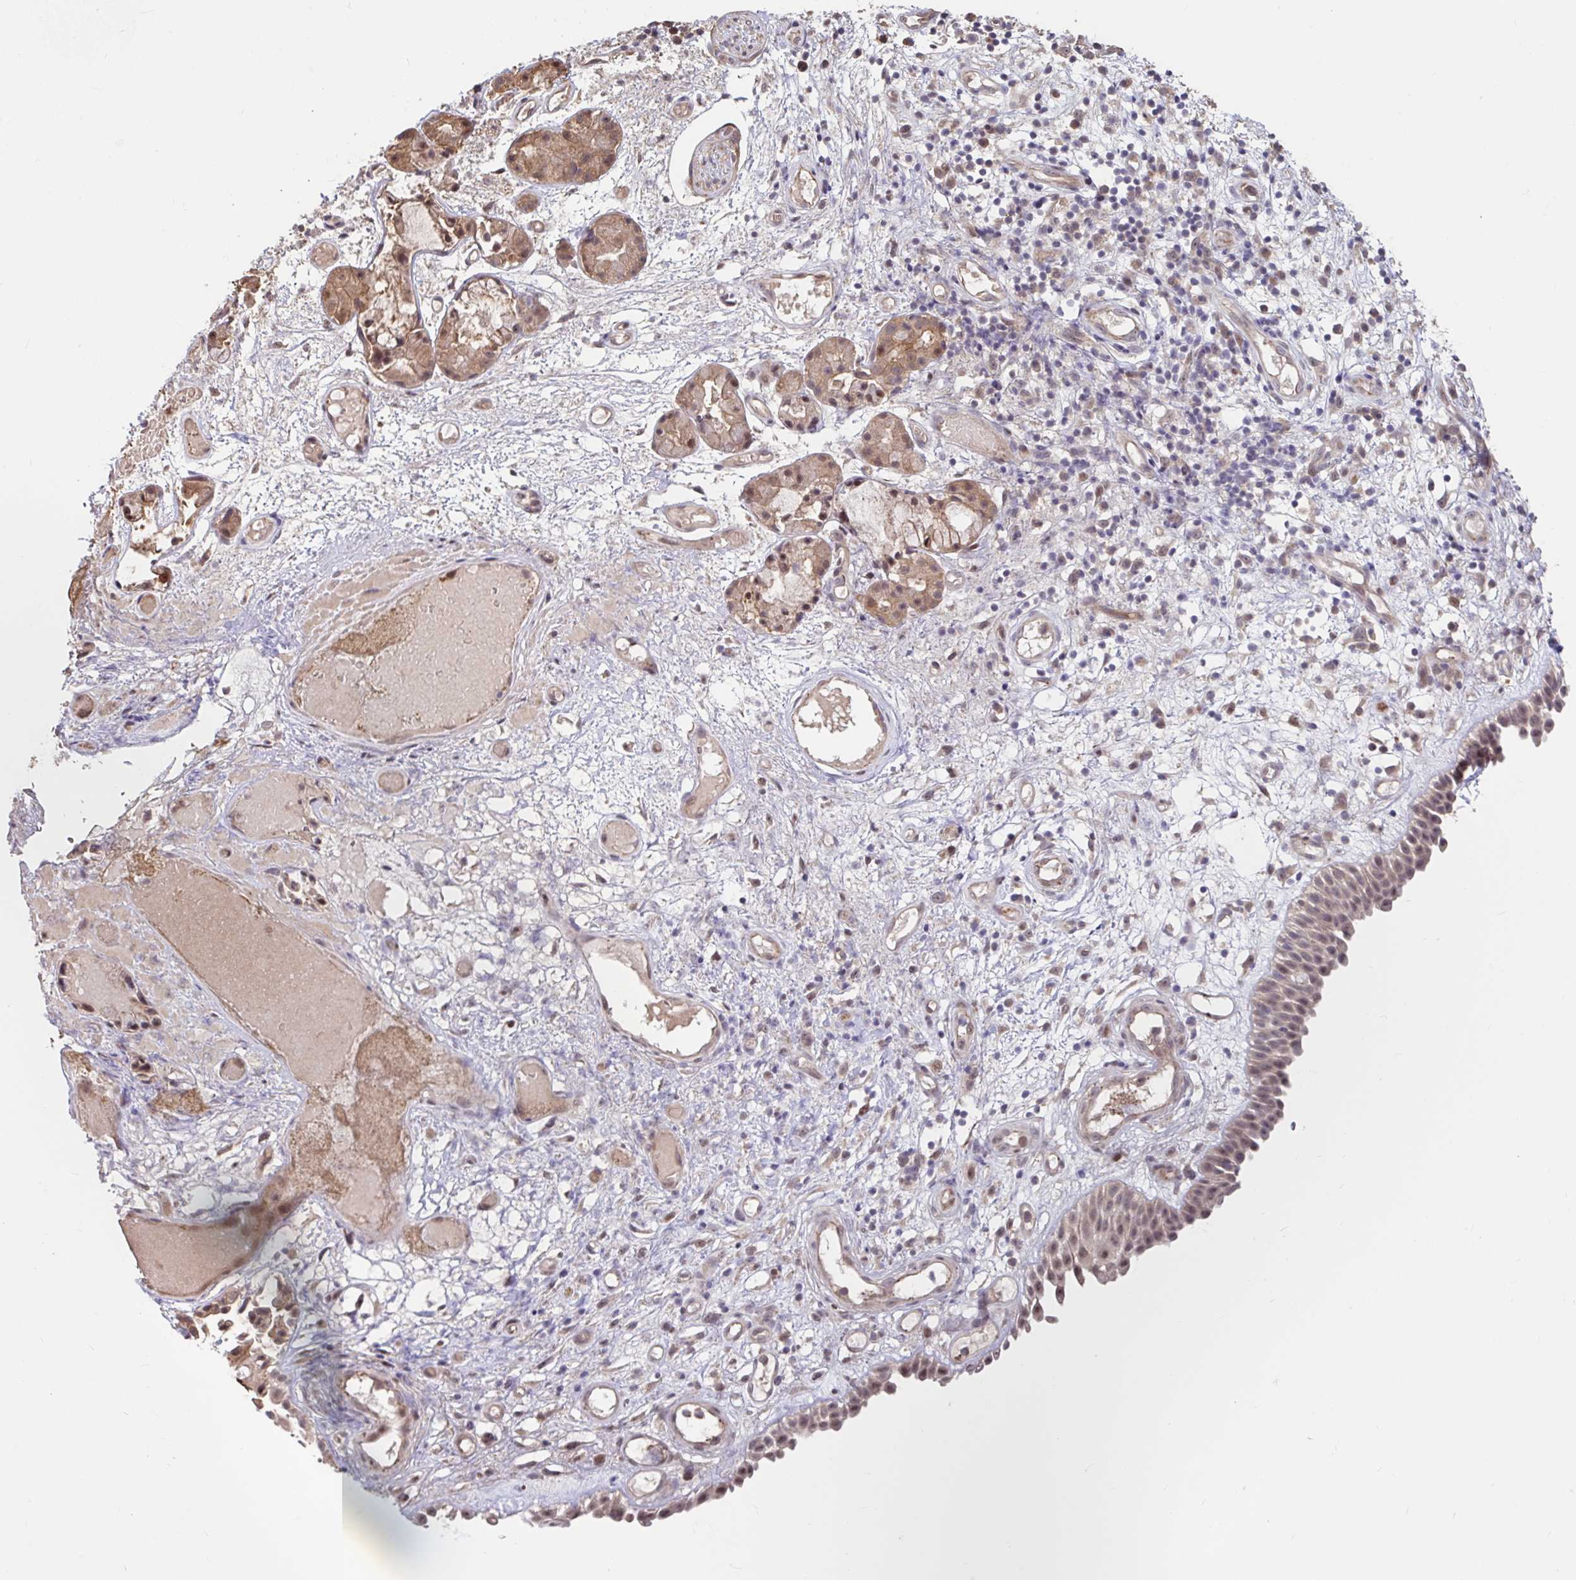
{"staining": {"intensity": "moderate", "quantity": "25%-75%", "location": "cytoplasmic/membranous,nuclear"}, "tissue": "nasopharynx", "cell_type": "Respiratory epithelial cells", "image_type": "normal", "snomed": [{"axis": "morphology", "description": "Normal tissue, NOS"}, {"axis": "morphology", "description": "Inflammation, NOS"}, {"axis": "topography", "description": "Nasopharynx"}], "caption": "A micrograph showing moderate cytoplasmic/membranous,nuclear expression in about 25%-75% of respiratory epithelial cells in benign nasopharynx, as visualized by brown immunohistochemical staining.", "gene": "STYXL1", "patient": {"sex": "male", "age": 54}}